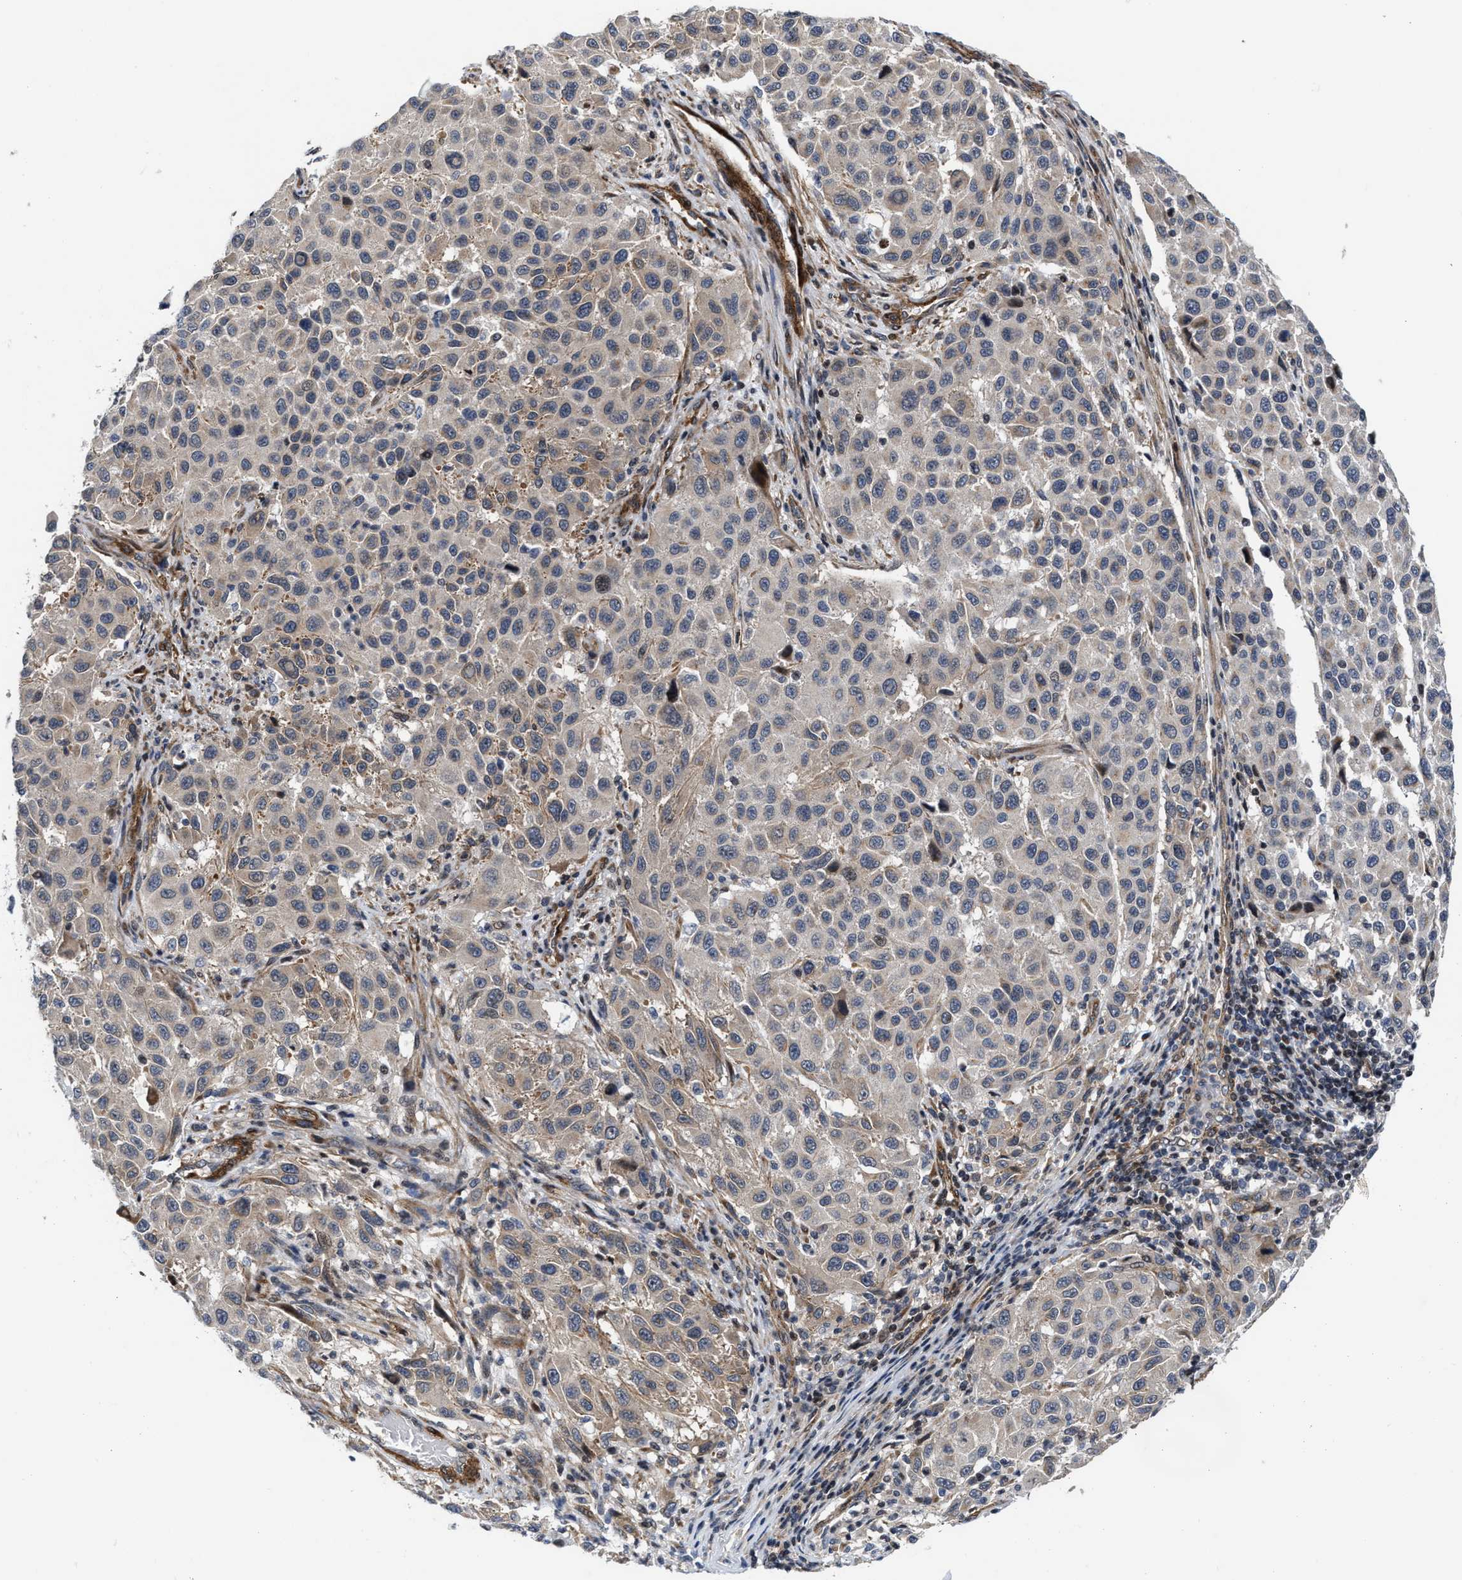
{"staining": {"intensity": "weak", "quantity": "<25%", "location": "cytoplasmic/membranous"}, "tissue": "melanoma", "cell_type": "Tumor cells", "image_type": "cancer", "snomed": [{"axis": "morphology", "description": "Malignant melanoma, Metastatic site"}, {"axis": "topography", "description": "Lymph node"}], "caption": "High power microscopy micrograph of an immunohistochemistry (IHC) micrograph of malignant melanoma (metastatic site), revealing no significant expression in tumor cells. (Brightfield microscopy of DAB (3,3'-diaminobenzidine) IHC at high magnification).", "gene": "TGFB1I1", "patient": {"sex": "male", "age": 61}}